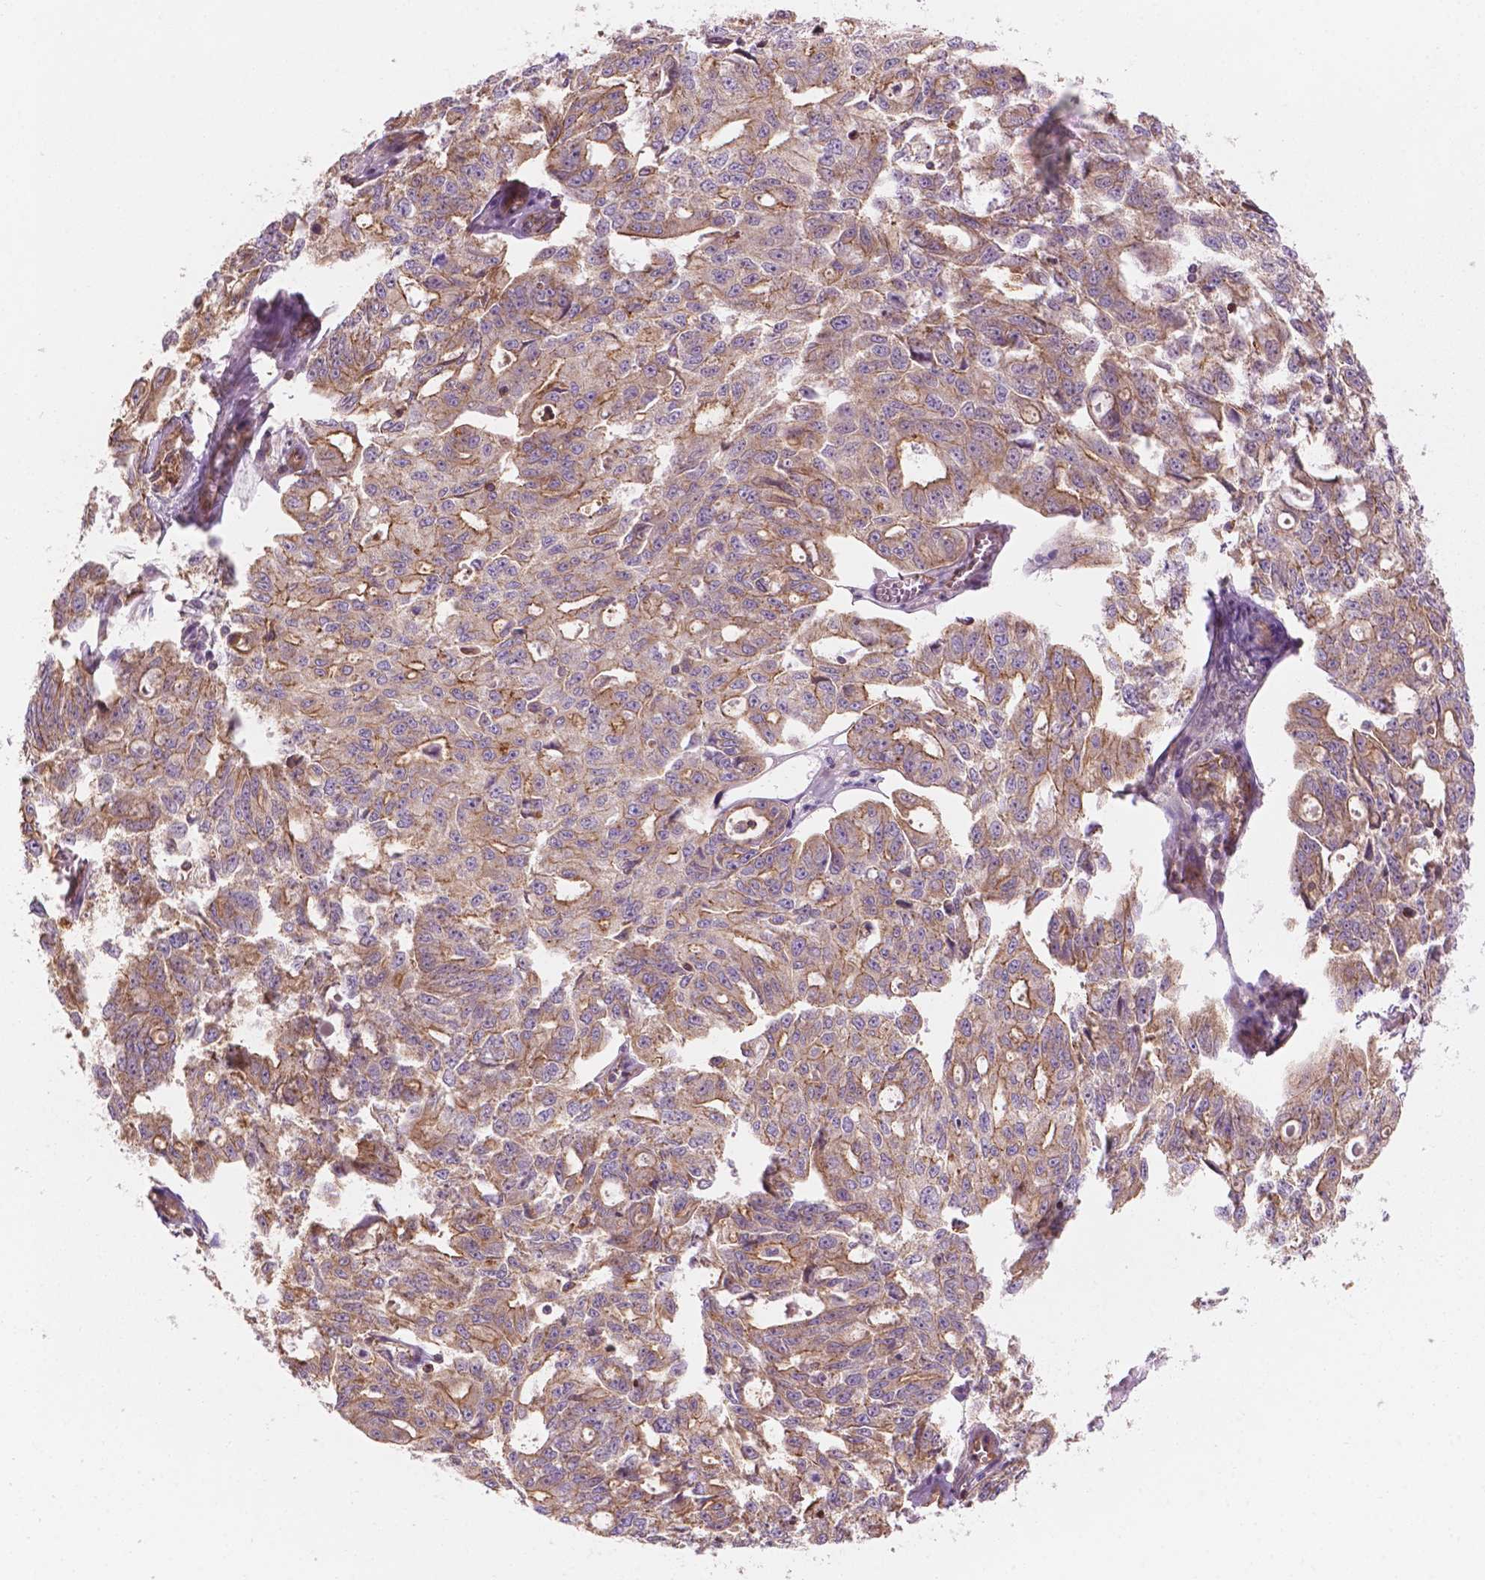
{"staining": {"intensity": "moderate", "quantity": "<25%", "location": "cytoplasmic/membranous"}, "tissue": "ovarian cancer", "cell_type": "Tumor cells", "image_type": "cancer", "snomed": [{"axis": "morphology", "description": "Carcinoma, endometroid"}, {"axis": "topography", "description": "Ovary"}], "caption": "Protein staining of ovarian cancer tissue displays moderate cytoplasmic/membranous positivity in about <25% of tumor cells.", "gene": "SURF4", "patient": {"sex": "female", "age": 65}}